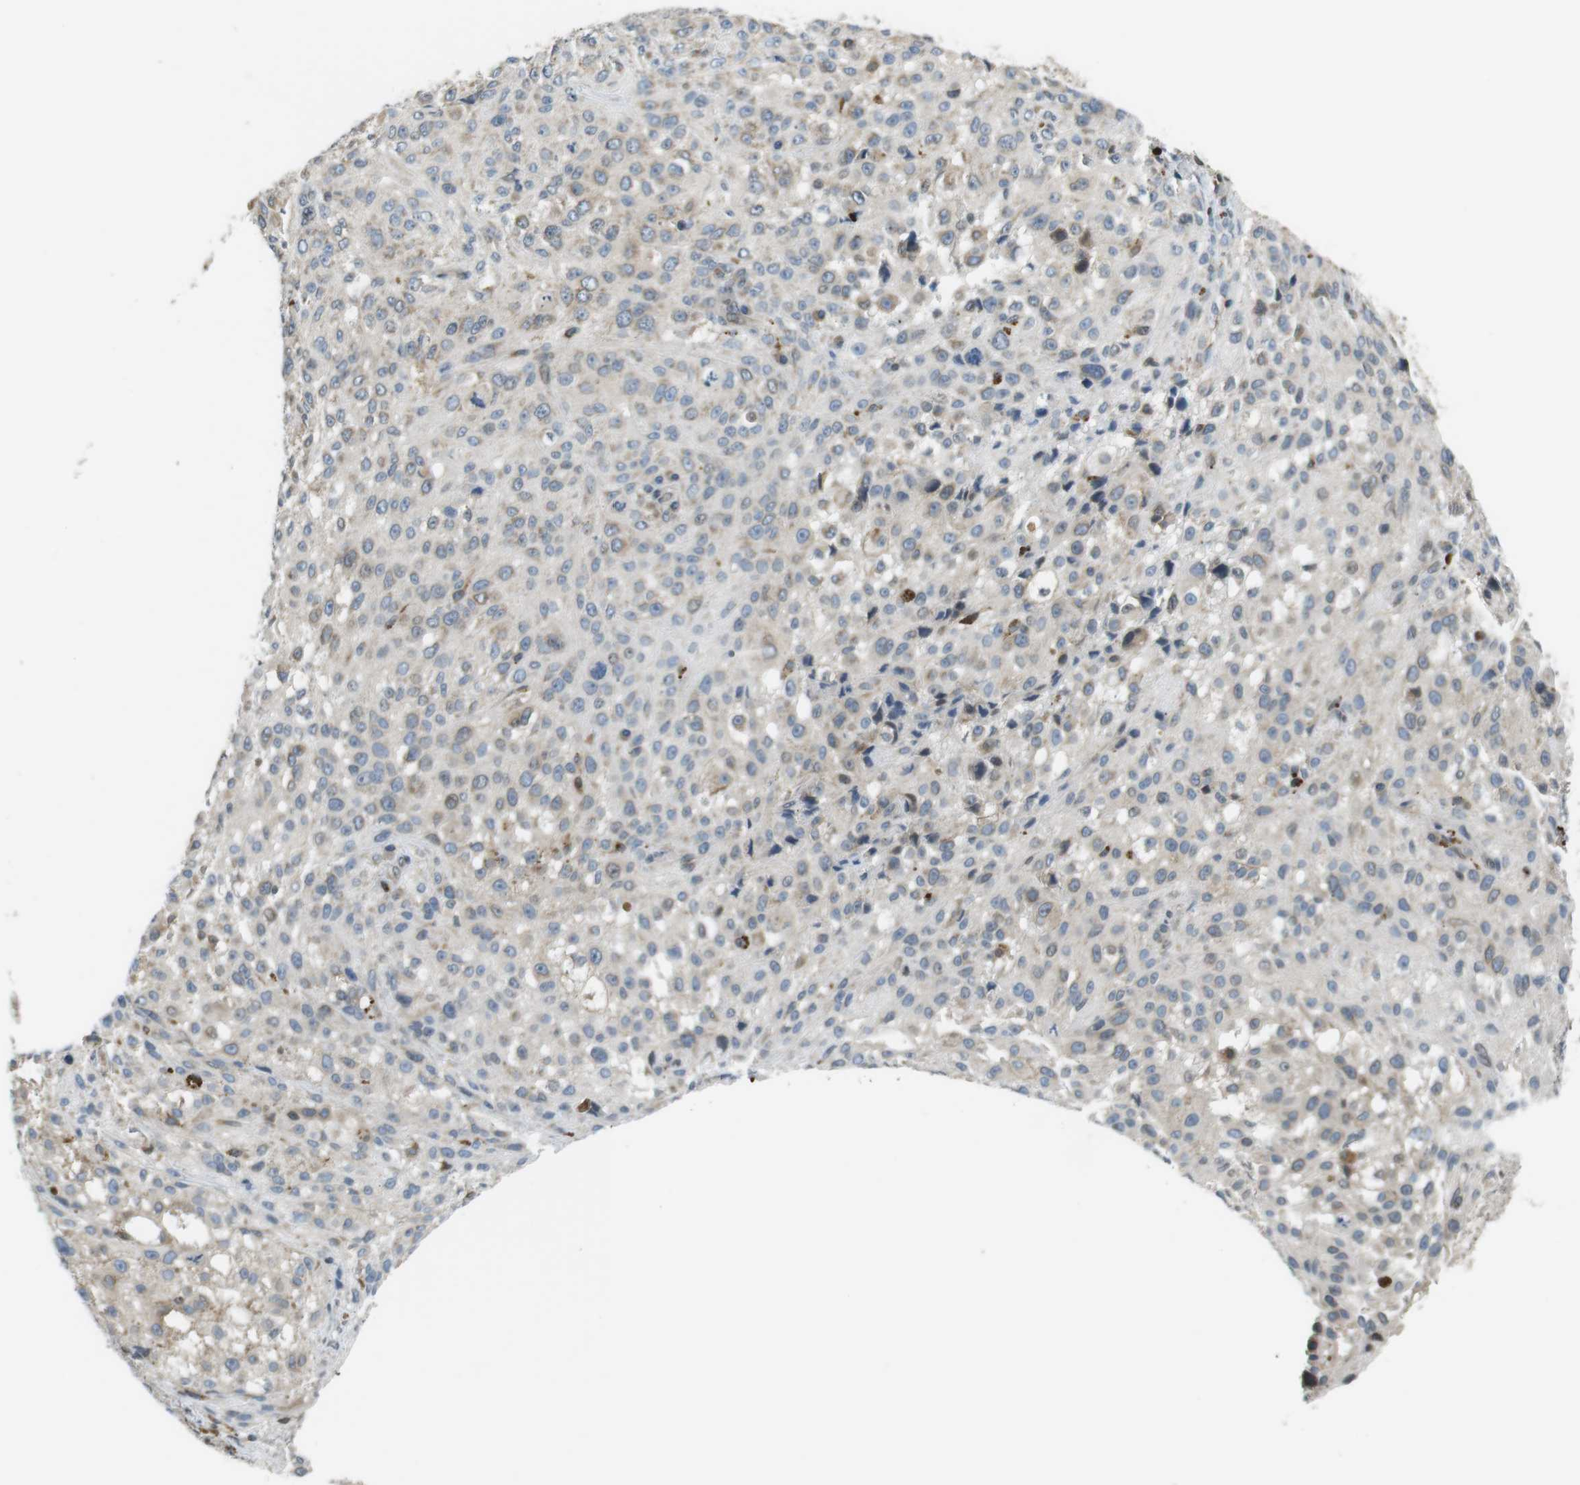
{"staining": {"intensity": "weak", "quantity": "<25%", "location": "cytoplasmic/membranous,nuclear"}, "tissue": "melanoma", "cell_type": "Tumor cells", "image_type": "cancer", "snomed": [{"axis": "morphology", "description": "Necrosis, NOS"}, {"axis": "morphology", "description": "Malignant melanoma, NOS"}, {"axis": "topography", "description": "Skin"}], "caption": "Immunohistochemistry (IHC) photomicrograph of human malignant melanoma stained for a protein (brown), which exhibits no expression in tumor cells.", "gene": "TMX4", "patient": {"sex": "female", "age": 87}}